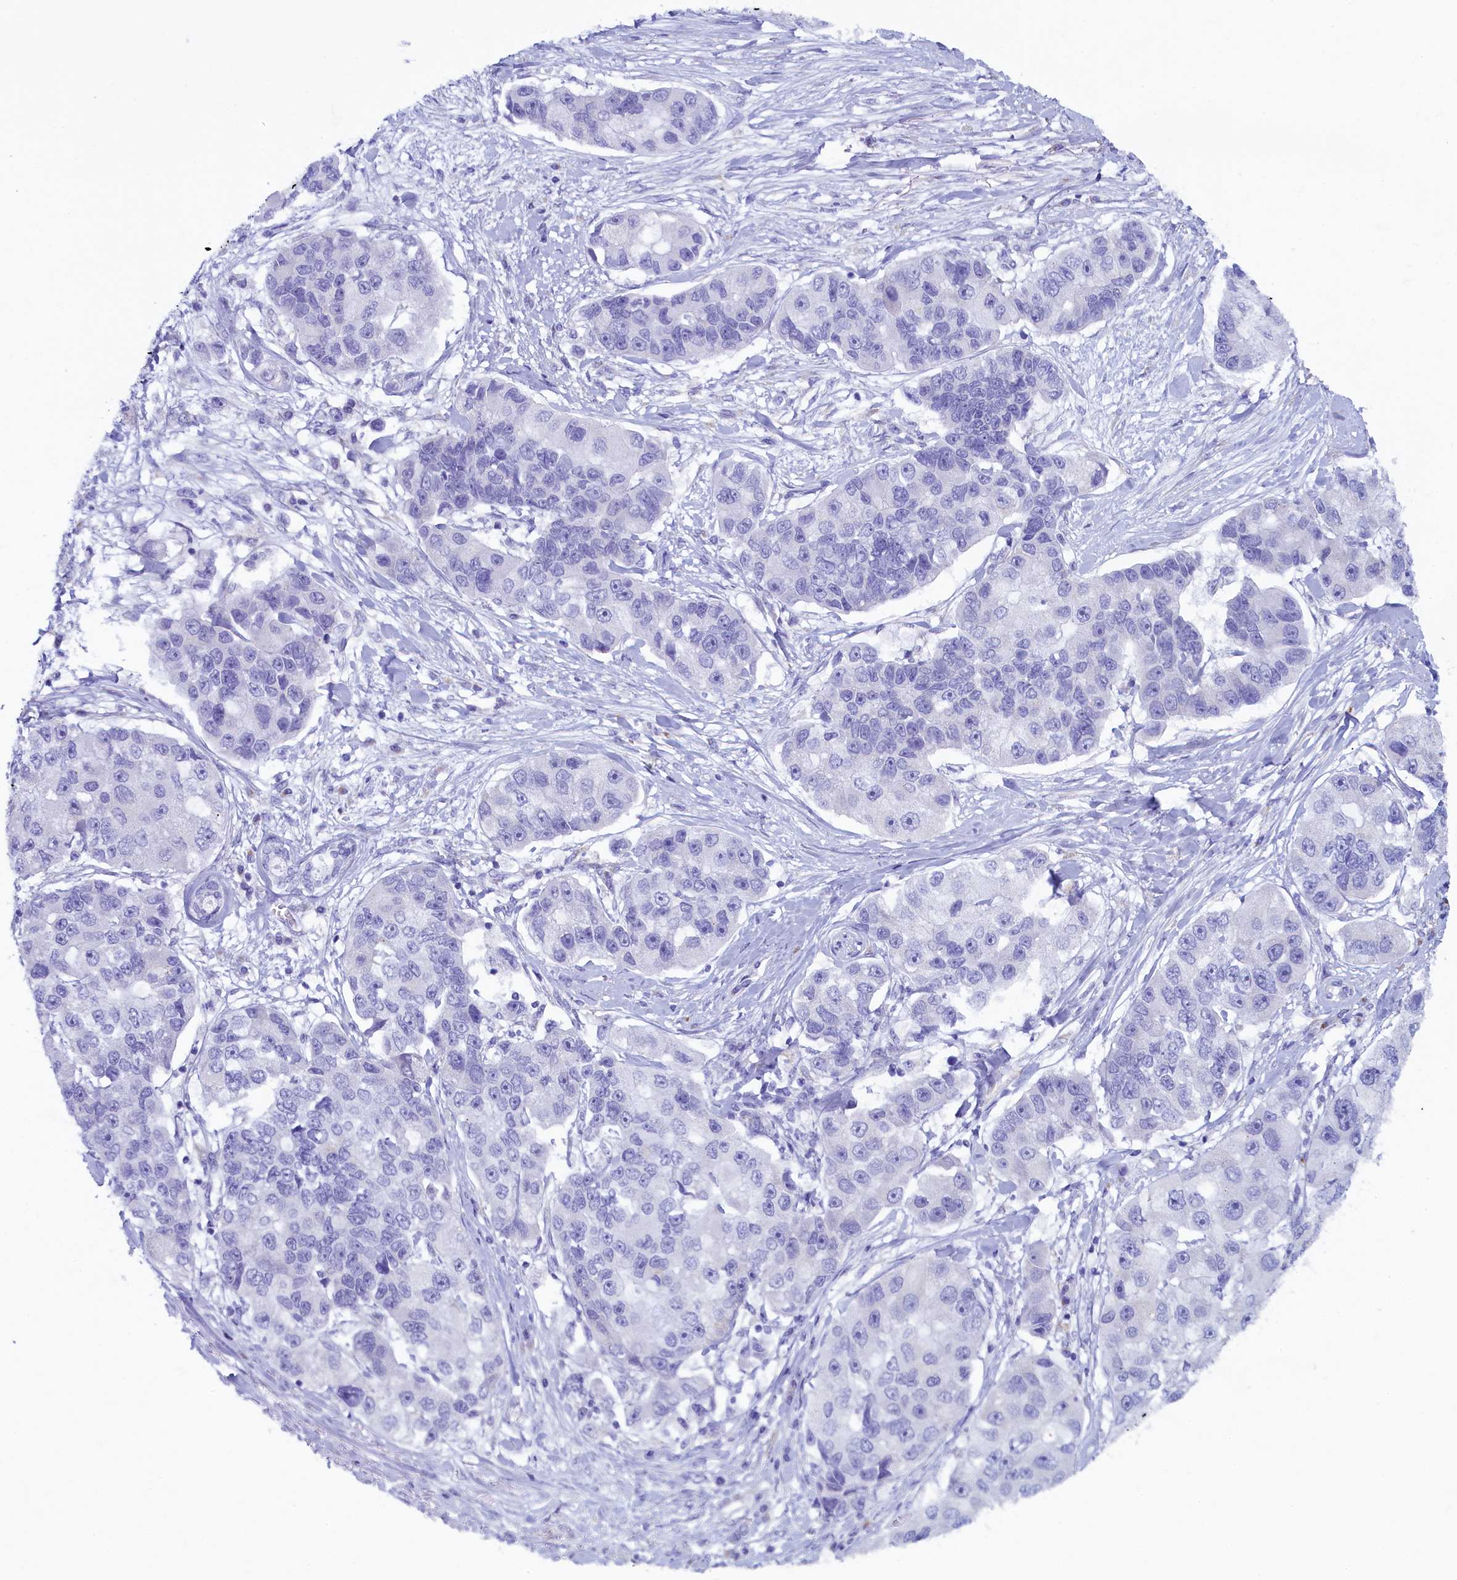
{"staining": {"intensity": "negative", "quantity": "none", "location": "none"}, "tissue": "lung cancer", "cell_type": "Tumor cells", "image_type": "cancer", "snomed": [{"axis": "morphology", "description": "Adenocarcinoma, NOS"}, {"axis": "topography", "description": "Lung"}], "caption": "Immunohistochemistry histopathology image of neoplastic tissue: human lung cancer stained with DAB (3,3'-diaminobenzidine) shows no significant protein positivity in tumor cells. (Immunohistochemistry (ihc), brightfield microscopy, high magnification).", "gene": "SKA3", "patient": {"sex": "female", "age": 54}}